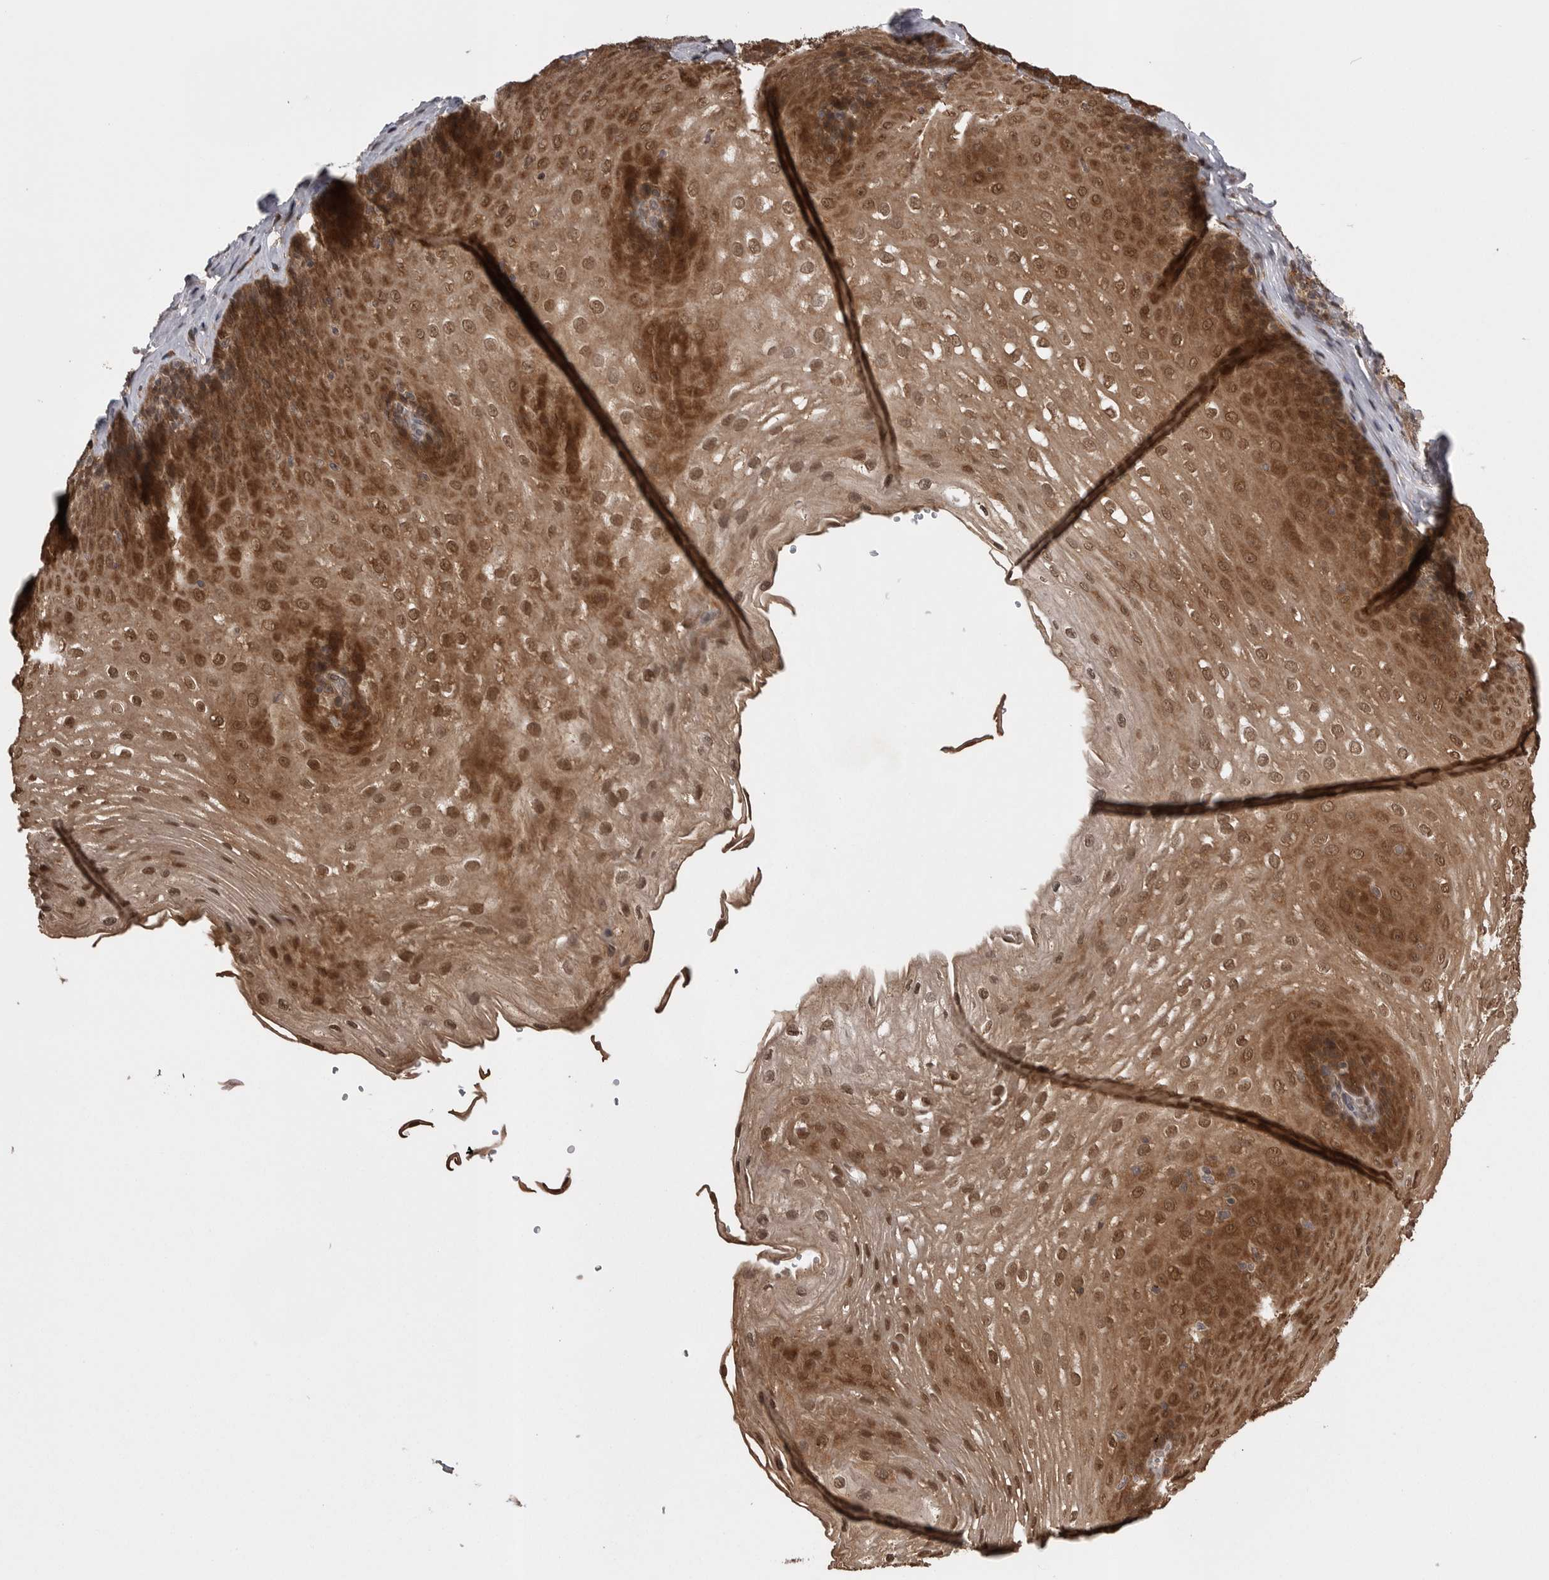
{"staining": {"intensity": "strong", "quantity": ">75%", "location": "cytoplasmic/membranous,nuclear"}, "tissue": "esophagus", "cell_type": "Squamous epithelial cells", "image_type": "normal", "snomed": [{"axis": "morphology", "description": "Normal tissue, NOS"}, {"axis": "topography", "description": "Esophagus"}], "caption": "DAB immunohistochemical staining of normal human esophagus demonstrates strong cytoplasmic/membranous,nuclear protein expression in about >75% of squamous epithelial cells. The staining was performed using DAB (3,3'-diaminobenzidine), with brown indicating positive protein expression. Nuclei are stained blue with hematoxylin.", "gene": "AOAH", "patient": {"sex": "female", "age": 66}}